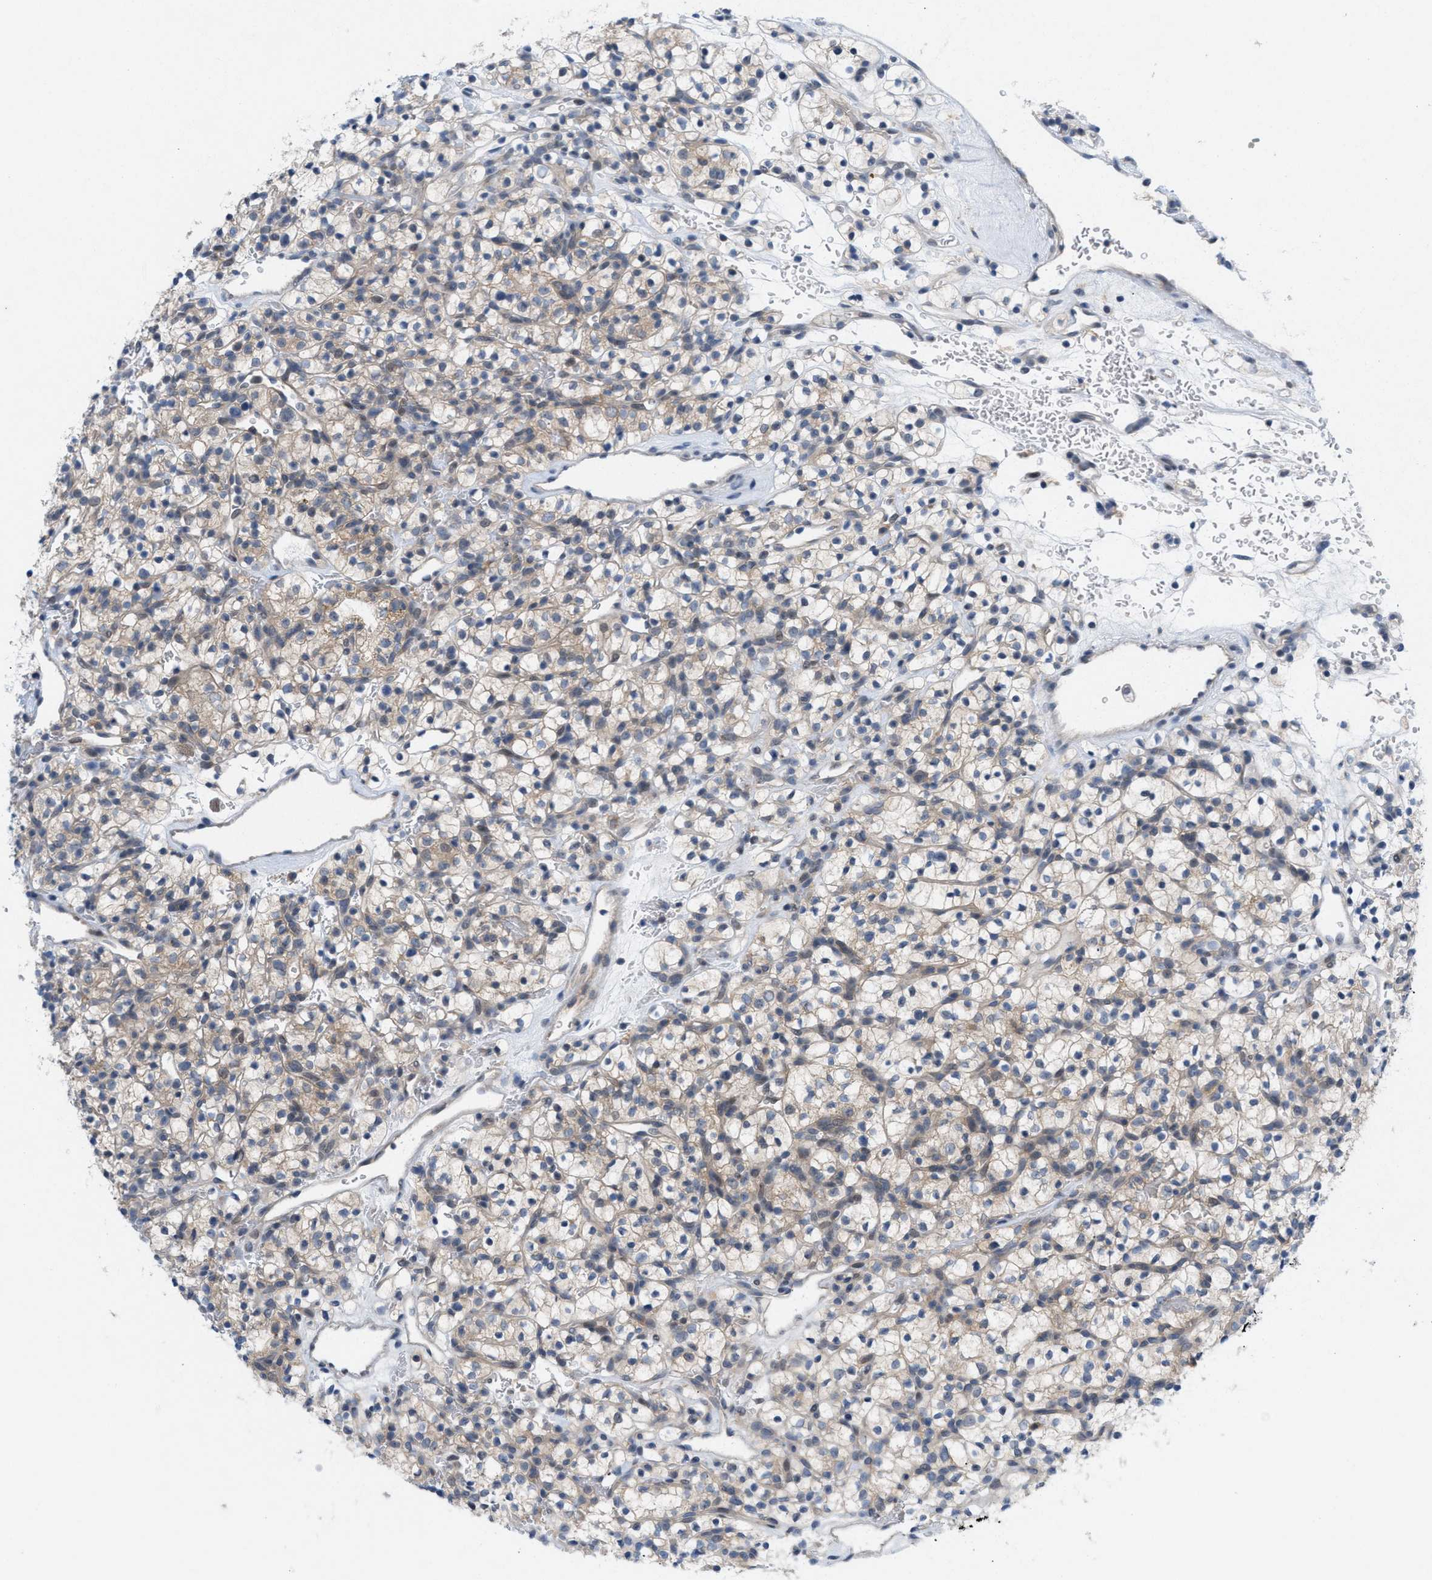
{"staining": {"intensity": "weak", "quantity": "25%-75%", "location": "cytoplasmic/membranous"}, "tissue": "renal cancer", "cell_type": "Tumor cells", "image_type": "cancer", "snomed": [{"axis": "morphology", "description": "Adenocarcinoma, NOS"}, {"axis": "topography", "description": "Kidney"}], "caption": "Renal cancer tissue exhibits weak cytoplasmic/membranous positivity in approximately 25%-75% of tumor cells The staining was performed using DAB to visualize the protein expression in brown, while the nuclei were stained in blue with hematoxylin (Magnification: 20x).", "gene": "WIPI2", "patient": {"sex": "female", "age": 57}}